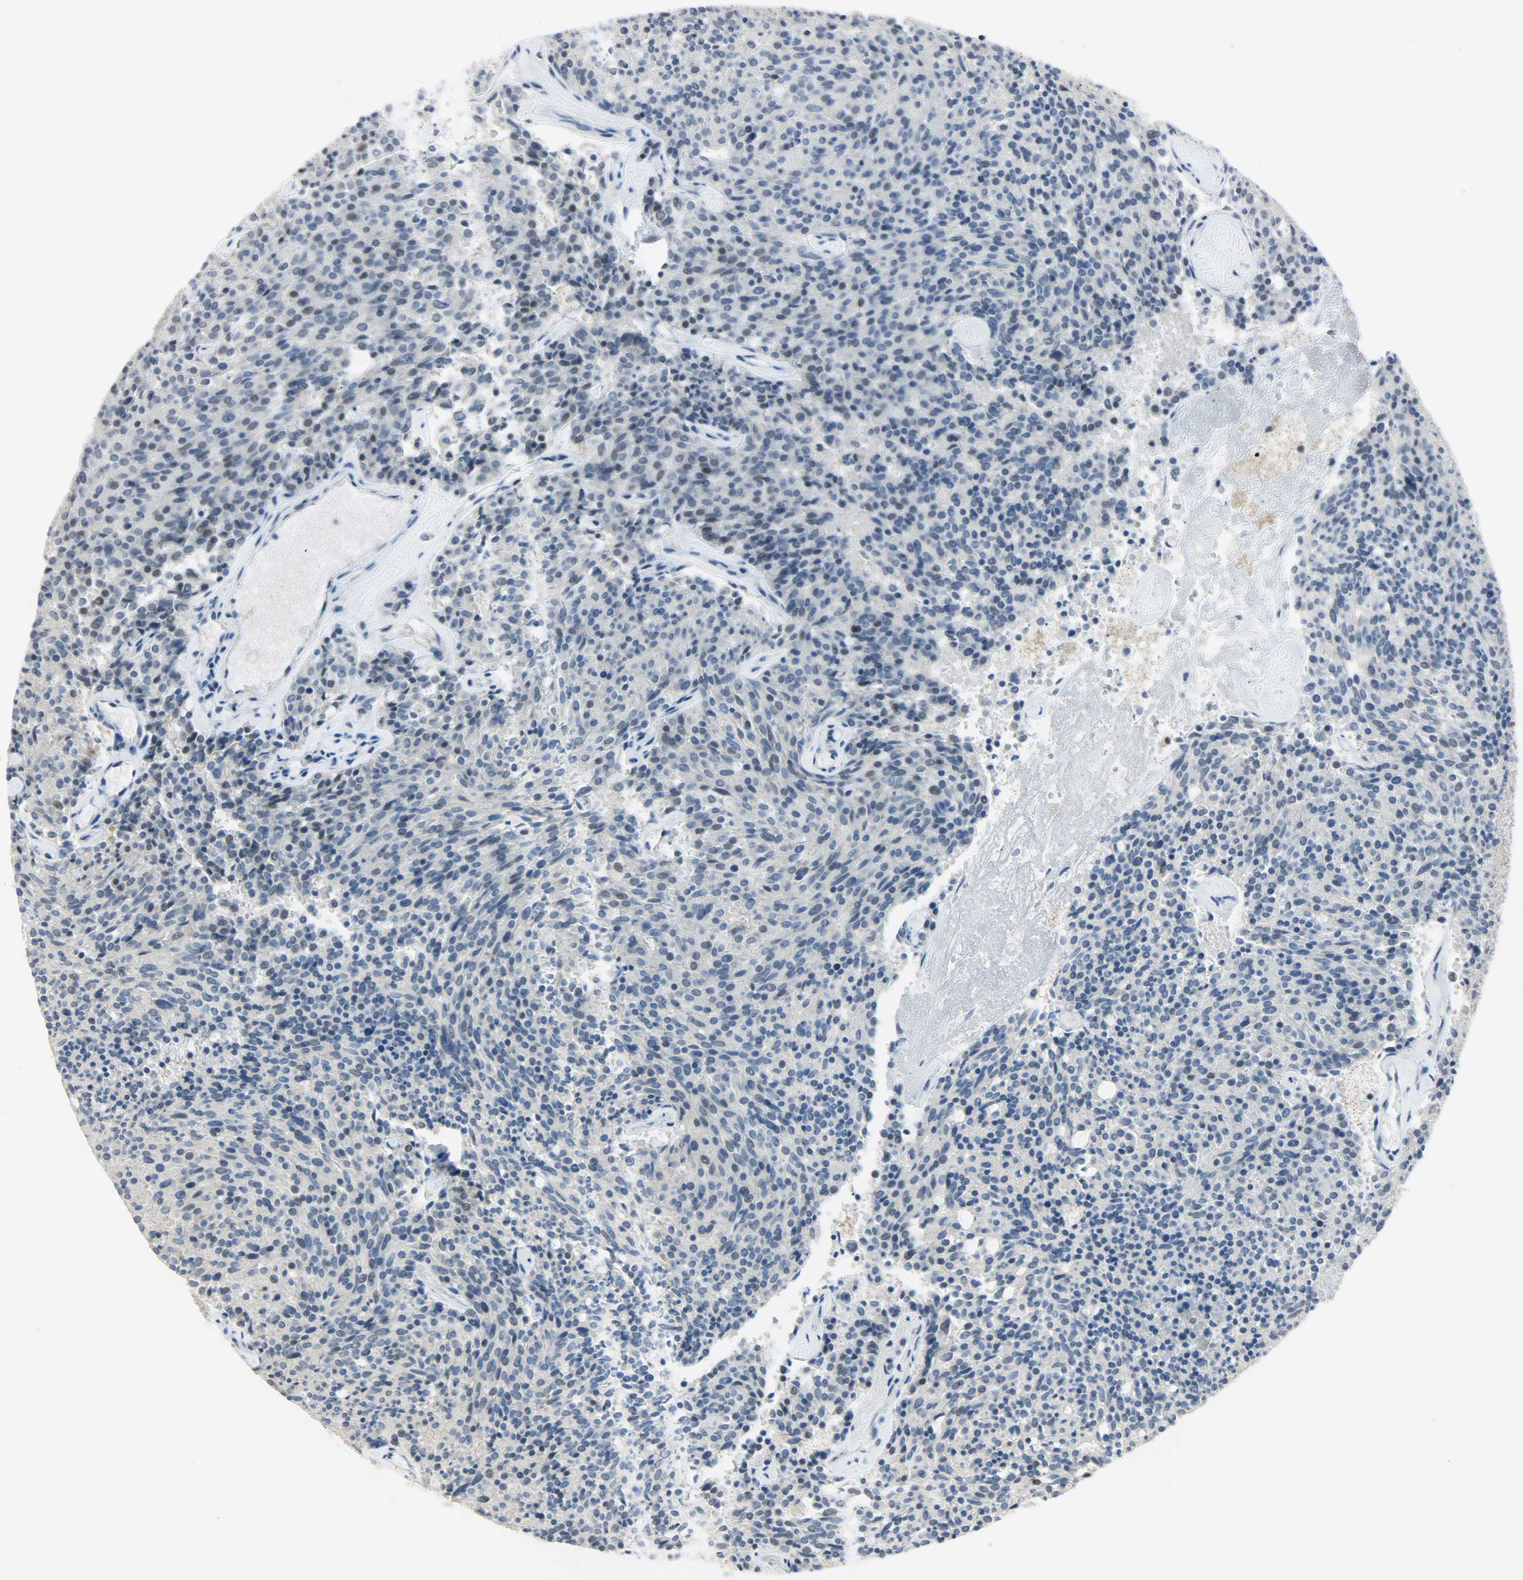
{"staining": {"intensity": "negative", "quantity": "none", "location": "none"}, "tissue": "carcinoid", "cell_type": "Tumor cells", "image_type": "cancer", "snomed": [{"axis": "morphology", "description": "Carcinoid, malignant, NOS"}, {"axis": "topography", "description": "Pancreas"}], "caption": "Immunohistochemistry (IHC) photomicrograph of neoplastic tissue: carcinoid stained with DAB exhibits no significant protein expression in tumor cells. (Stains: DAB immunohistochemistry with hematoxylin counter stain, Microscopy: brightfield microscopy at high magnification).", "gene": "PPARG", "patient": {"sex": "female", "age": 54}}